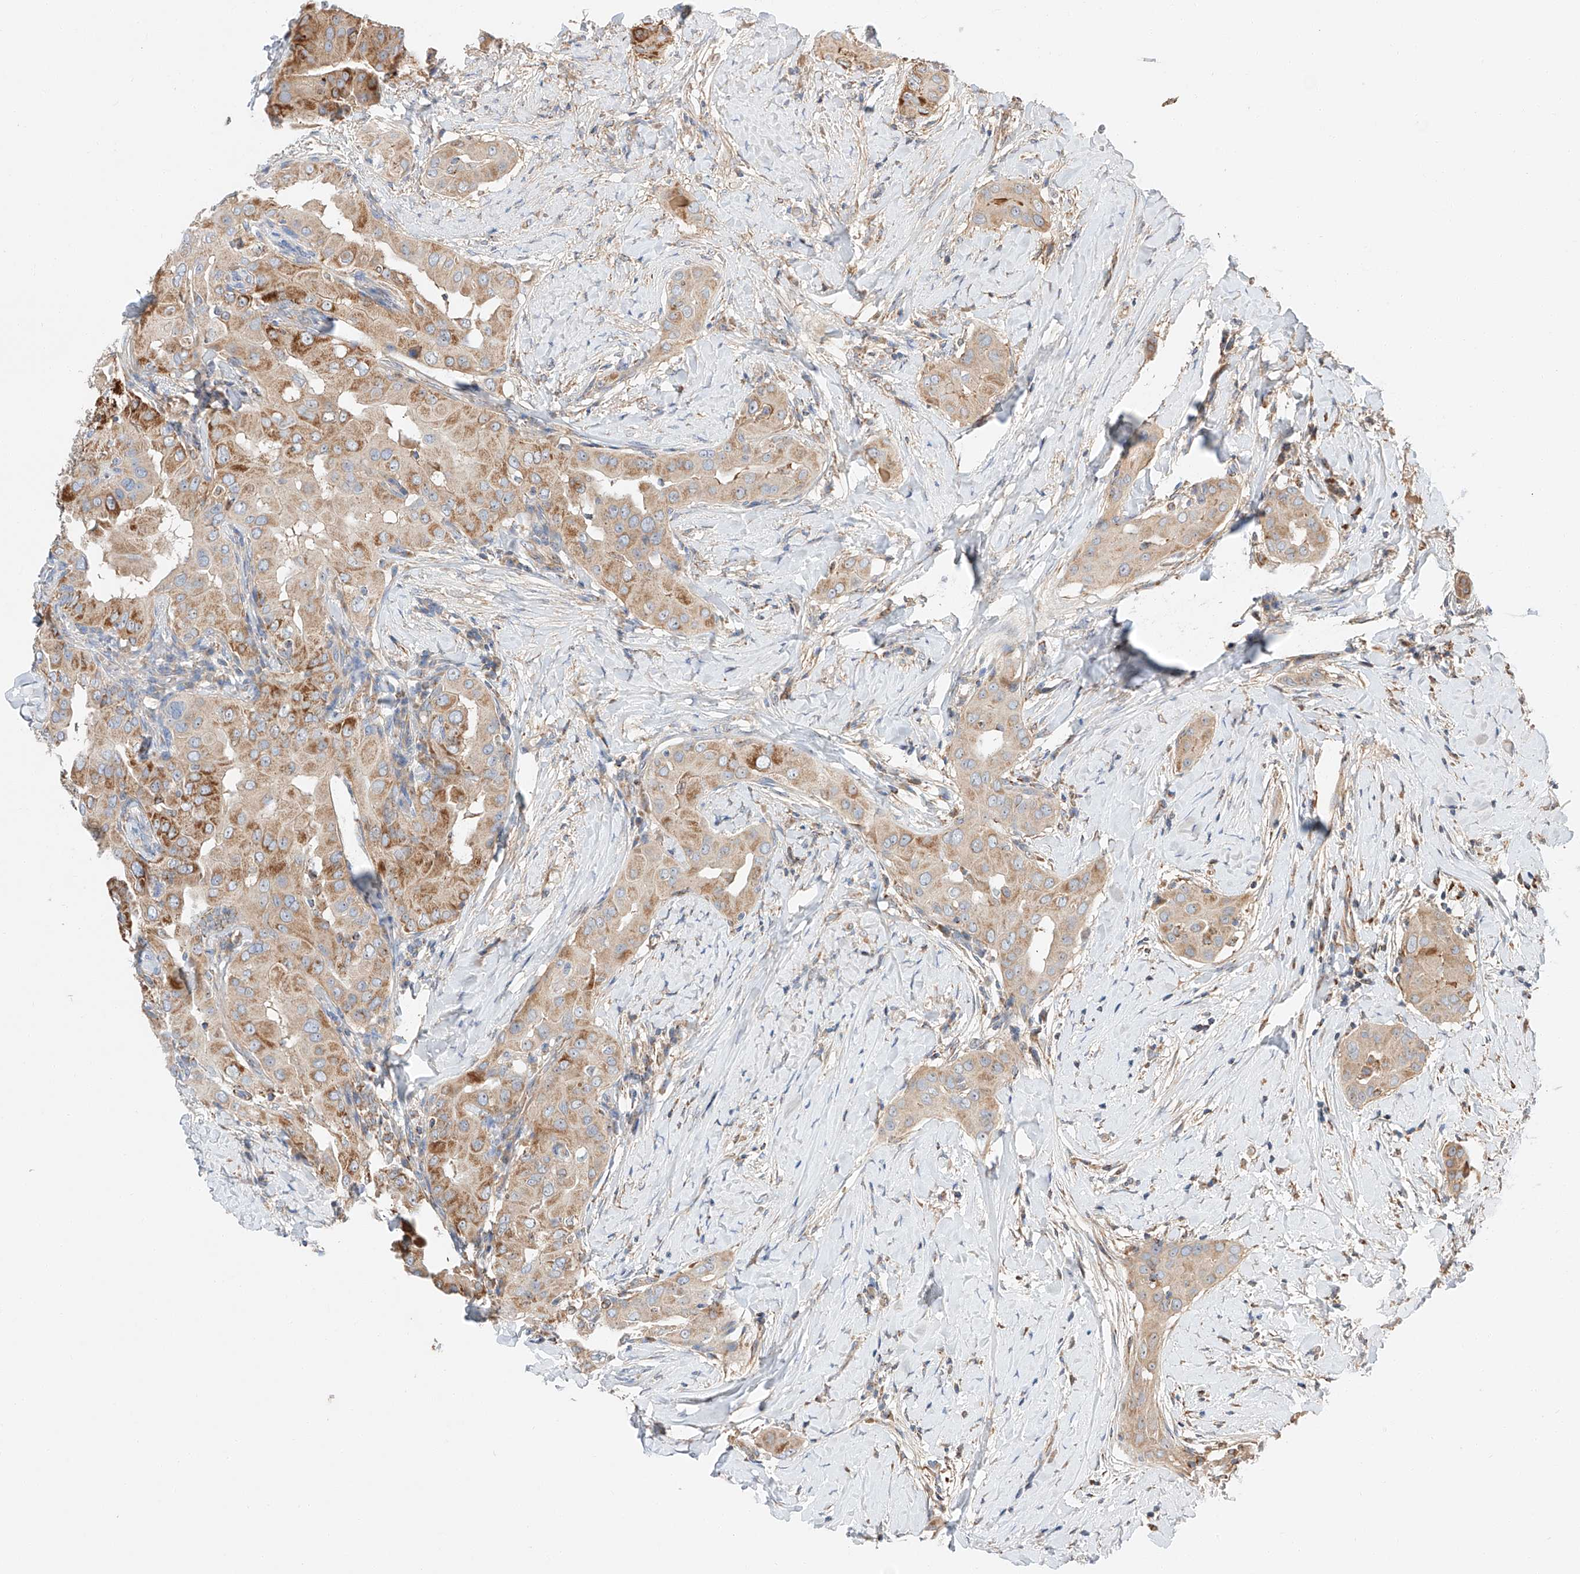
{"staining": {"intensity": "strong", "quantity": "25%-75%", "location": "cytoplasmic/membranous"}, "tissue": "thyroid cancer", "cell_type": "Tumor cells", "image_type": "cancer", "snomed": [{"axis": "morphology", "description": "Papillary adenocarcinoma, NOS"}, {"axis": "topography", "description": "Thyroid gland"}], "caption": "Papillary adenocarcinoma (thyroid) stained for a protein demonstrates strong cytoplasmic/membranous positivity in tumor cells.", "gene": "RUSC1", "patient": {"sex": "male", "age": 33}}